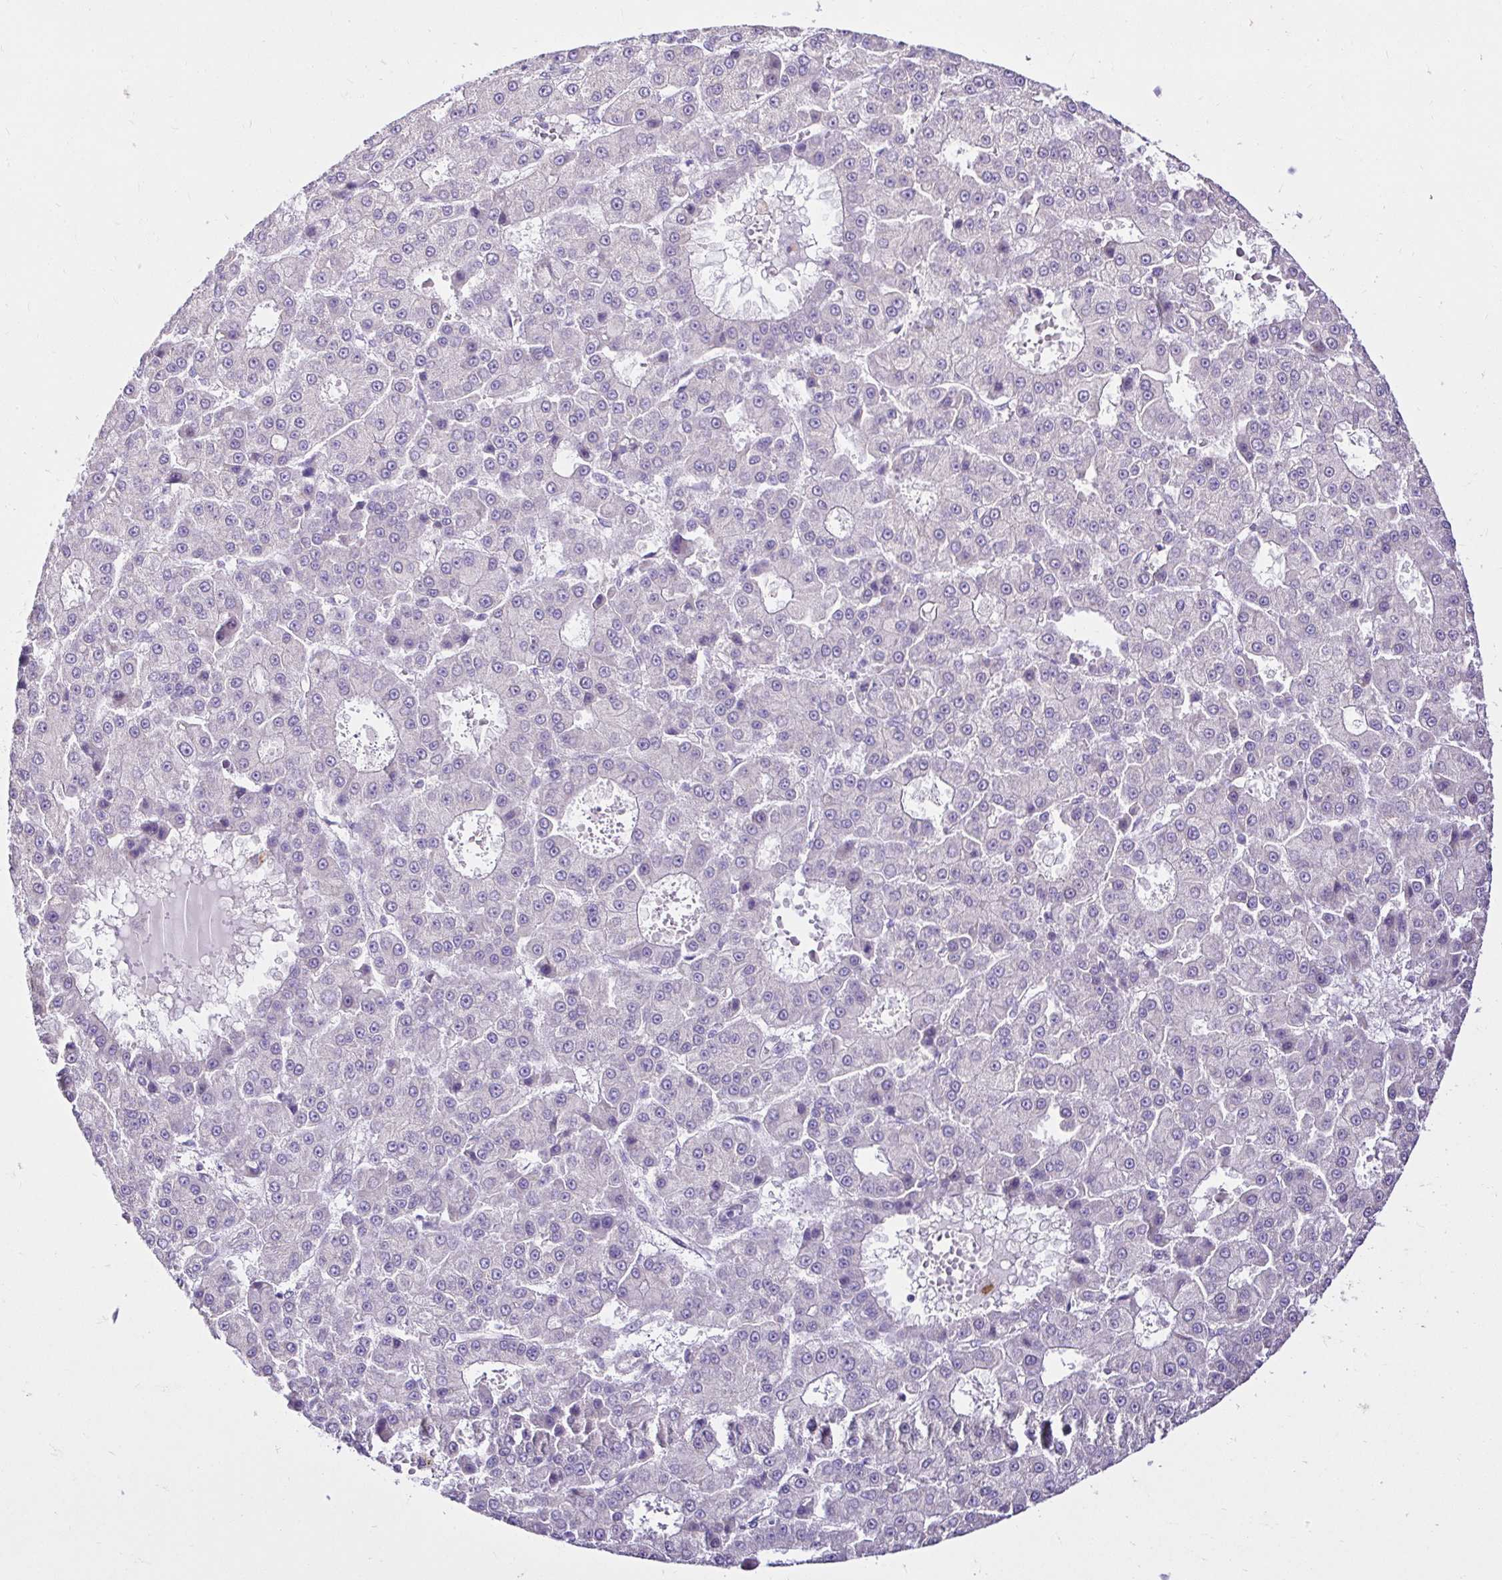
{"staining": {"intensity": "negative", "quantity": "none", "location": "none"}, "tissue": "liver cancer", "cell_type": "Tumor cells", "image_type": "cancer", "snomed": [{"axis": "morphology", "description": "Carcinoma, Hepatocellular, NOS"}, {"axis": "topography", "description": "Liver"}], "caption": "A micrograph of hepatocellular carcinoma (liver) stained for a protein reveals no brown staining in tumor cells.", "gene": "KIAA1210", "patient": {"sex": "male", "age": 70}}